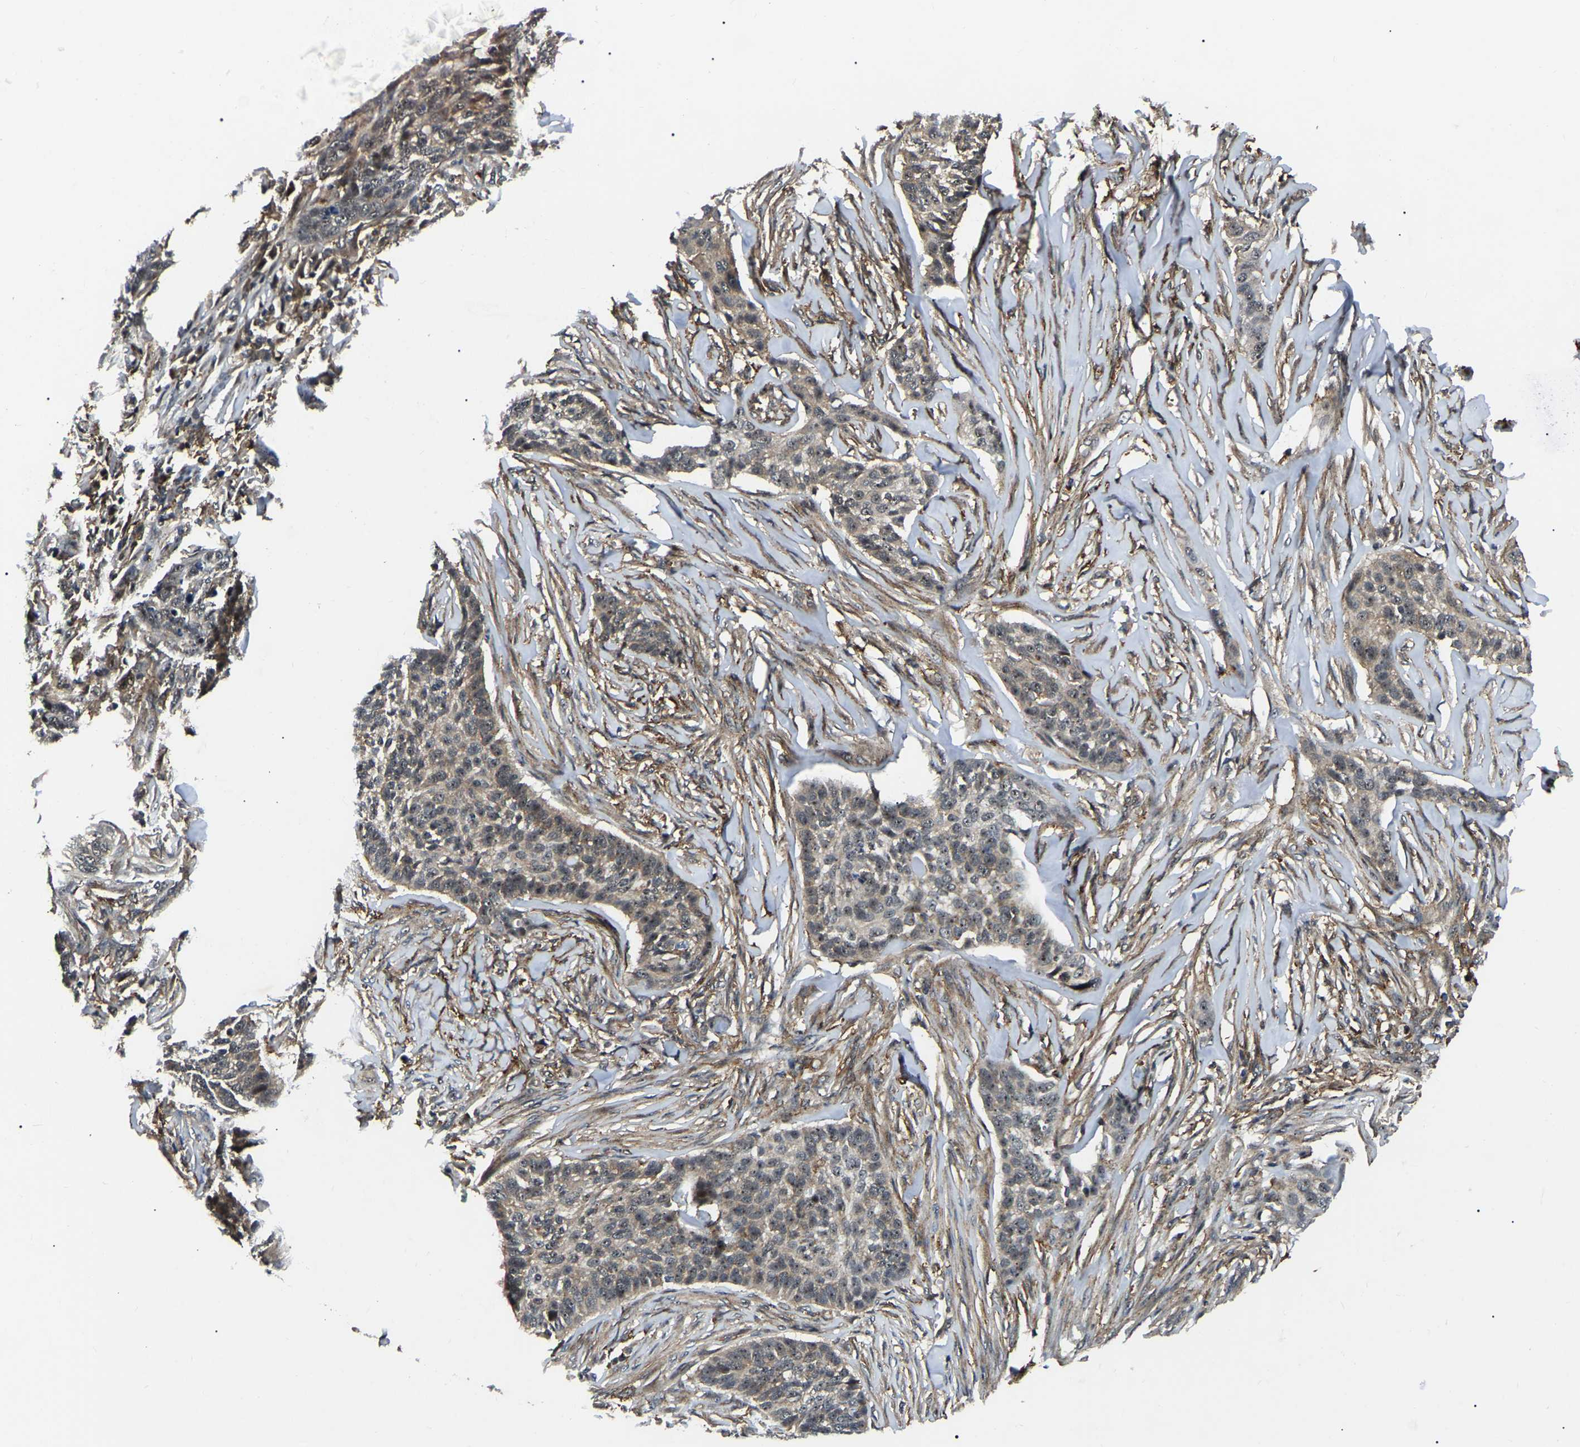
{"staining": {"intensity": "moderate", "quantity": ">75%", "location": "cytoplasmic/membranous,nuclear"}, "tissue": "skin cancer", "cell_type": "Tumor cells", "image_type": "cancer", "snomed": [{"axis": "morphology", "description": "Basal cell carcinoma"}, {"axis": "topography", "description": "Skin"}], "caption": "Moderate cytoplasmic/membranous and nuclear protein staining is appreciated in about >75% of tumor cells in basal cell carcinoma (skin).", "gene": "RRP1B", "patient": {"sex": "male", "age": 85}}